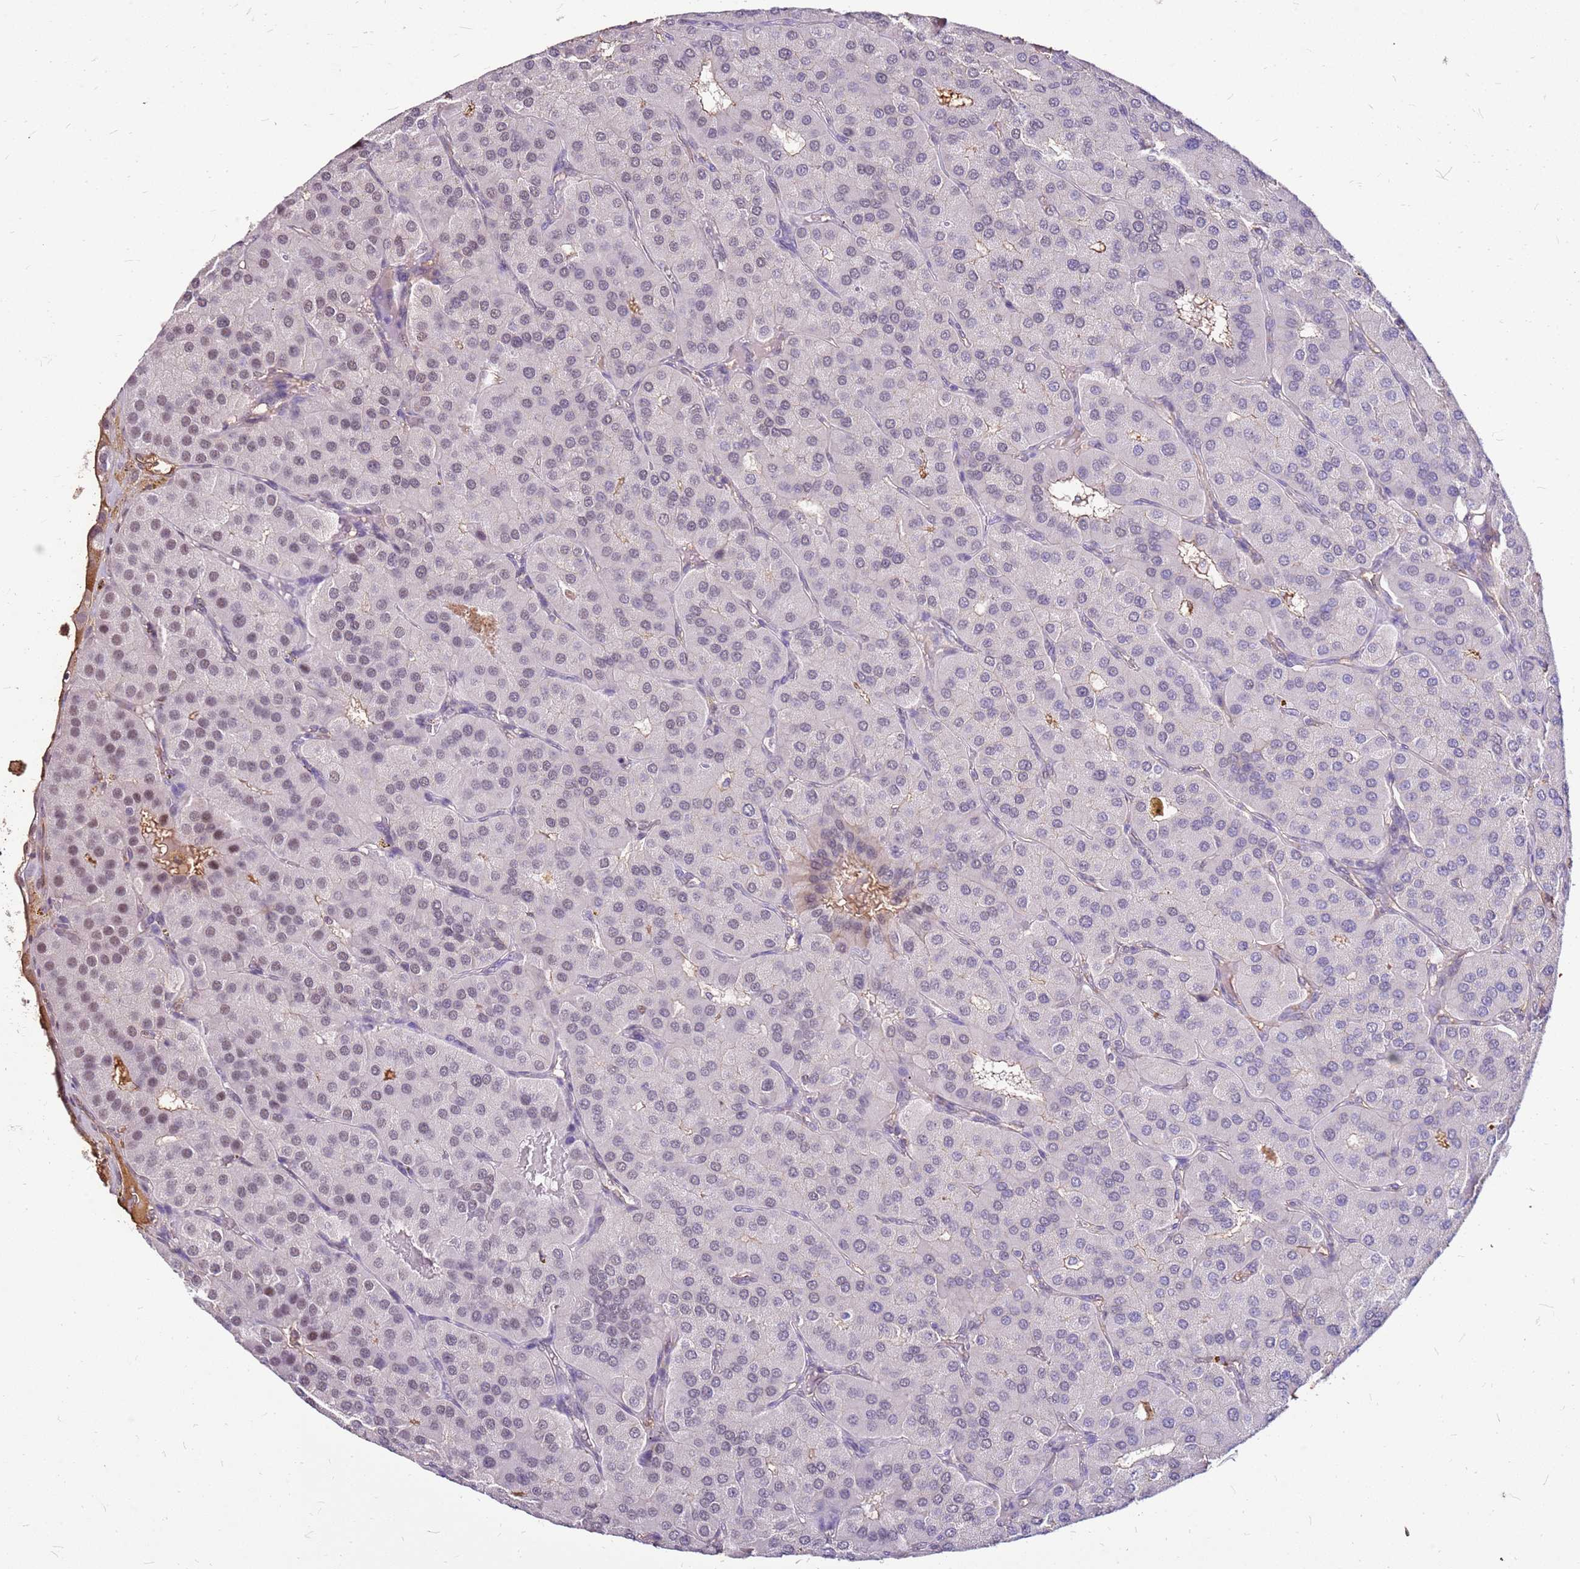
{"staining": {"intensity": "weak", "quantity": "<25%", "location": "nuclear"}, "tissue": "parathyroid gland", "cell_type": "Glandular cells", "image_type": "normal", "snomed": [{"axis": "morphology", "description": "Normal tissue, NOS"}, {"axis": "morphology", "description": "Adenoma, NOS"}, {"axis": "topography", "description": "Parathyroid gland"}], "caption": "A micrograph of parathyroid gland stained for a protein shows no brown staining in glandular cells.", "gene": "ALDH1A3", "patient": {"sex": "female", "age": 86}}